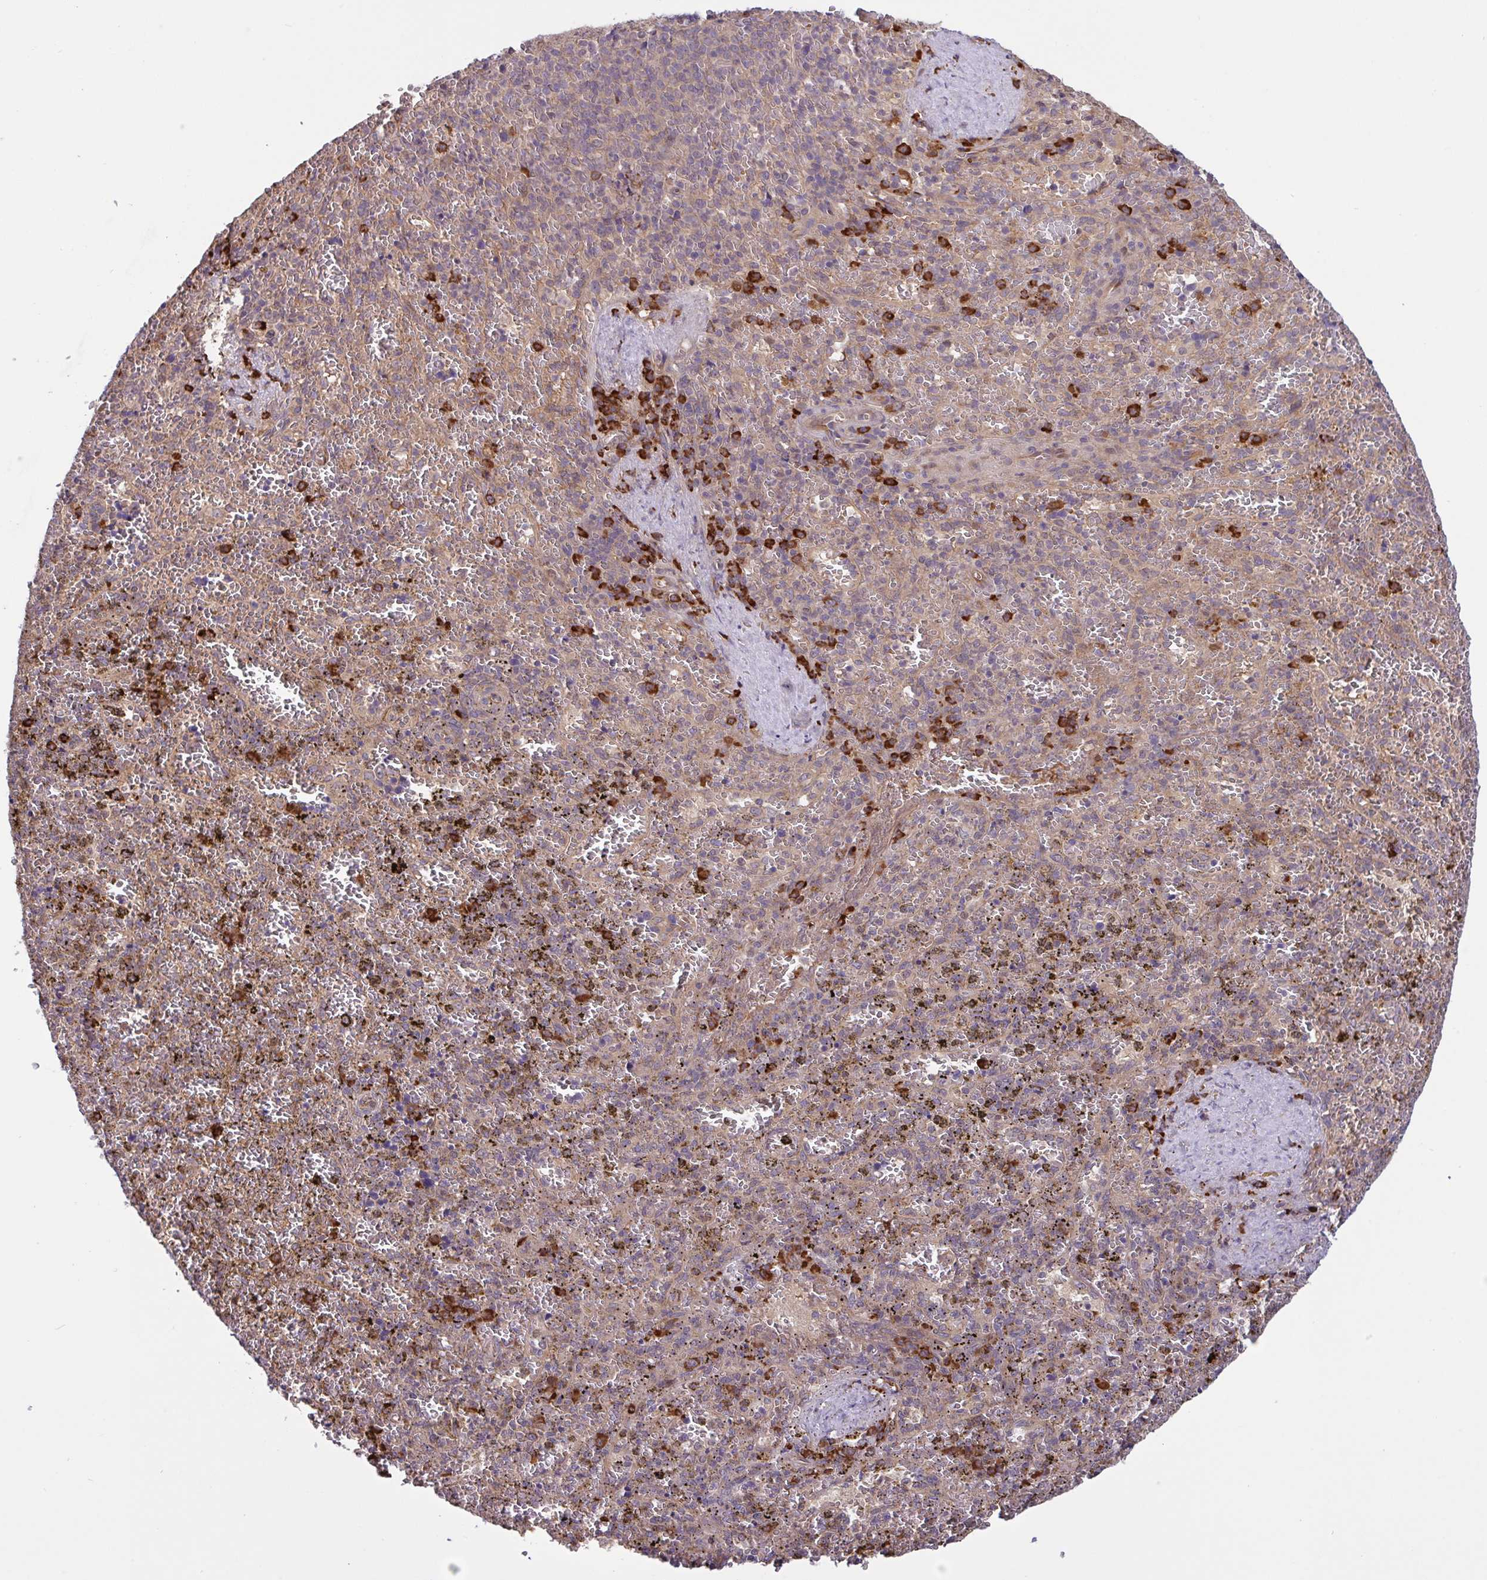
{"staining": {"intensity": "strong", "quantity": "<25%", "location": "cytoplasmic/membranous"}, "tissue": "spleen", "cell_type": "Cells in red pulp", "image_type": "normal", "snomed": [{"axis": "morphology", "description": "Normal tissue, NOS"}, {"axis": "topography", "description": "Spleen"}], "caption": "Immunohistochemistry (IHC) image of normal spleen: spleen stained using IHC exhibits medium levels of strong protein expression localized specifically in the cytoplasmic/membranous of cells in red pulp, appearing as a cytoplasmic/membranous brown color.", "gene": "INTS10", "patient": {"sex": "female", "age": 50}}